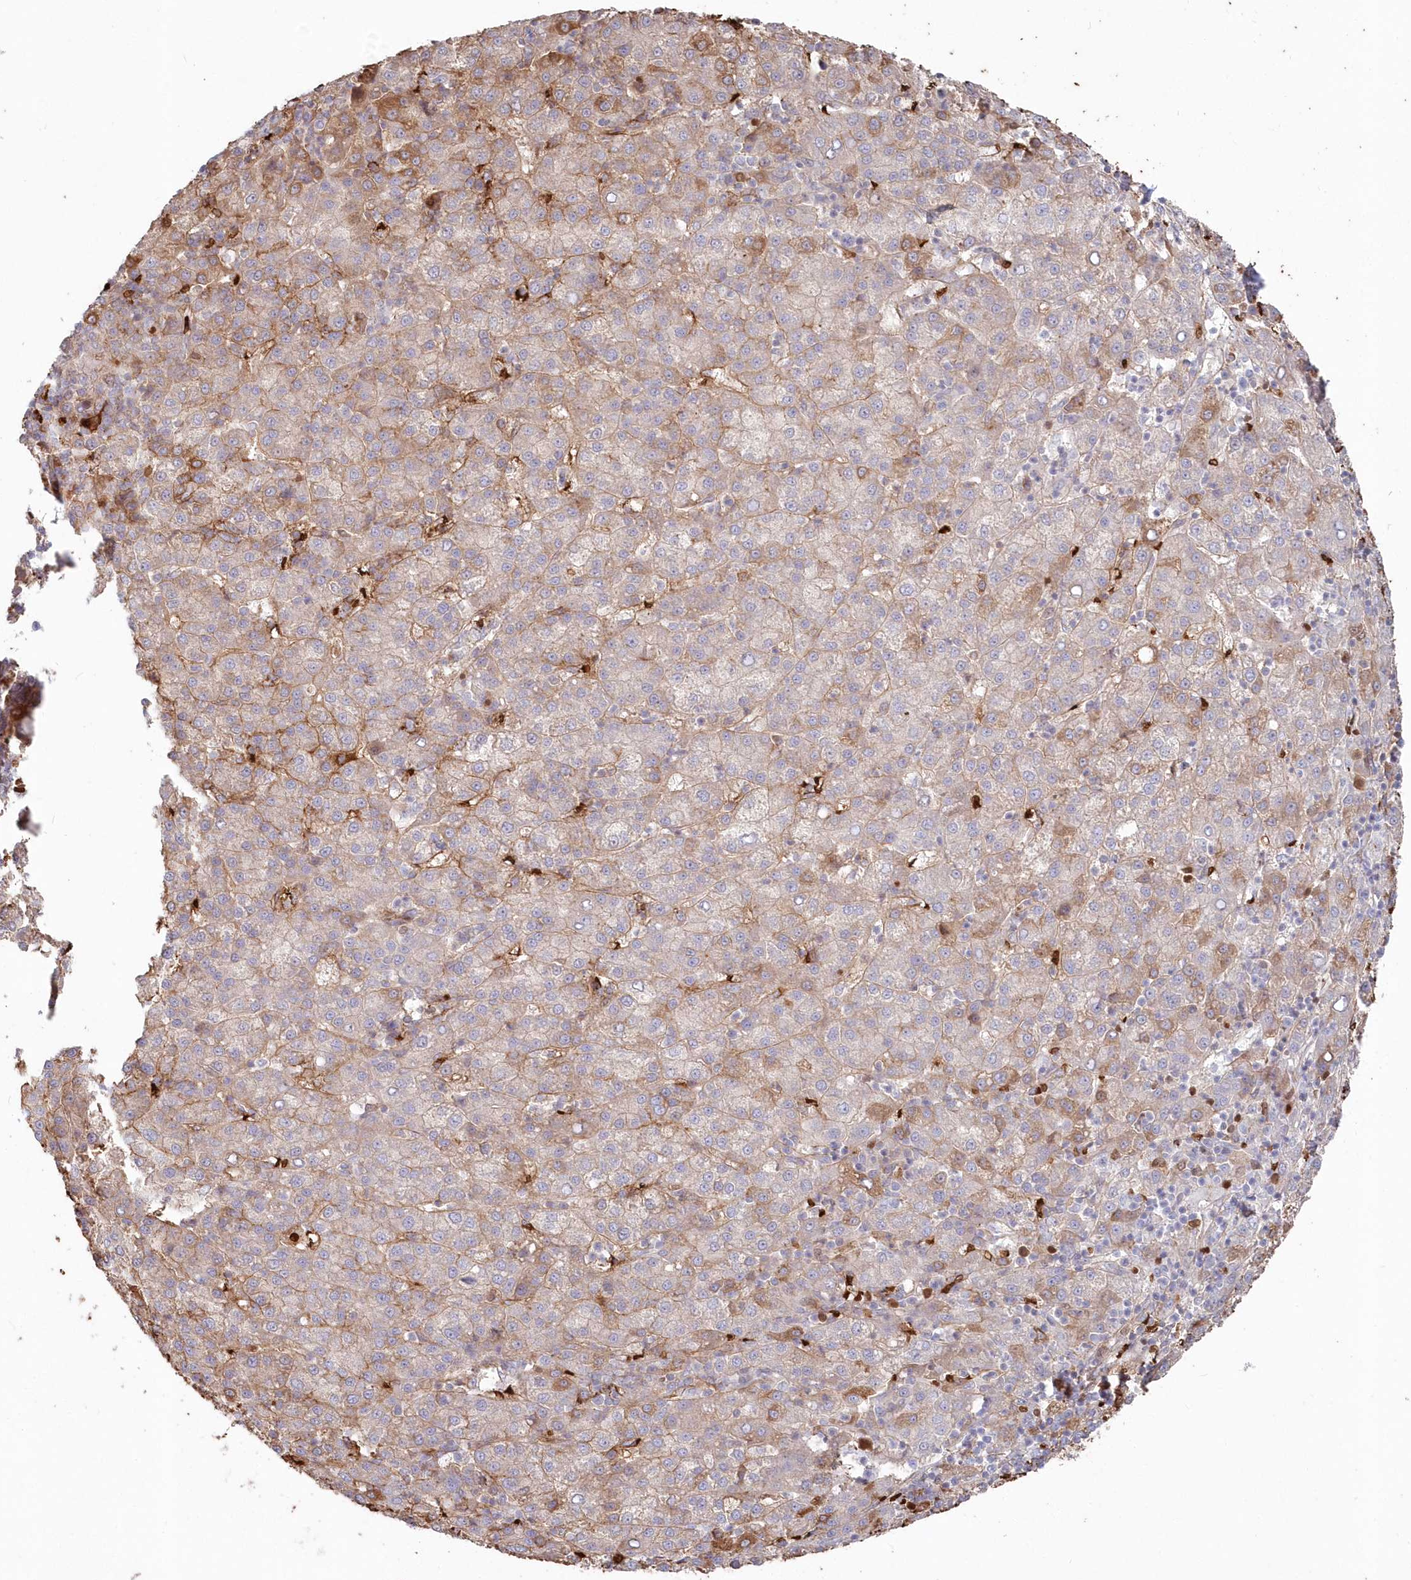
{"staining": {"intensity": "moderate", "quantity": "<25%", "location": "cytoplasmic/membranous,nuclear"}, "tissue": "liver cancer", "cell_type": "Tumor cells", "image_type": "cancer", "snomed": [{"axis": "morphology", "description": "Carcinoma, Hepatocellular, NOS"}, {"axis": "topography", "description": "Liver"}], "caption": "About <25% of tumor cells in liver hepatocellular carcinoma exhibit moderate cytoplasmic/membranous and nuclear protein expression as visualized by brown immunohistochemical staining.", "gene": "SERINC1", "patient": {"sex": "female", "age": 58}}